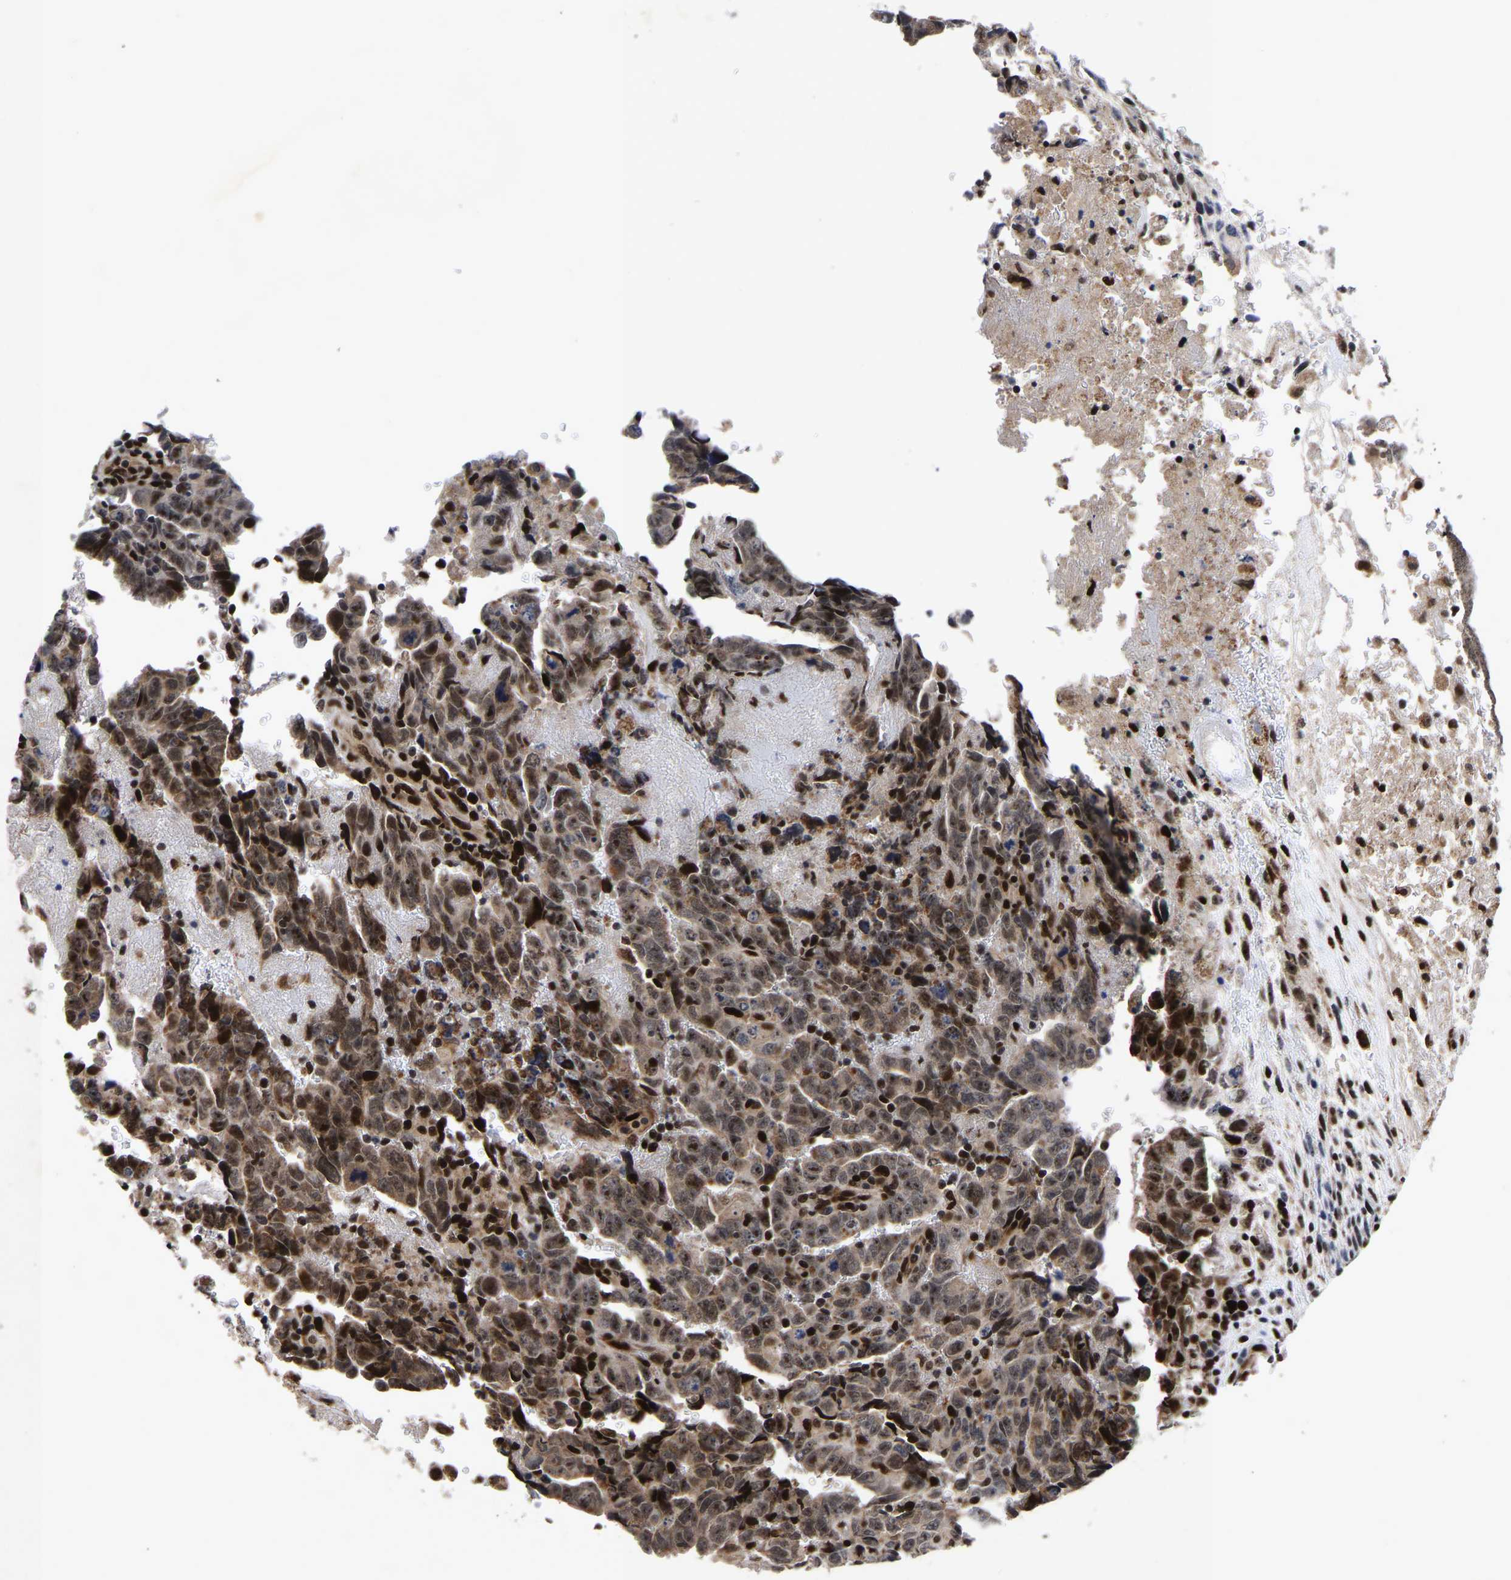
{"staining": {"intensity": "strong", "quantity": ">75%", "location": "nuclear"}, "tissue": "testis cancer", "cell_type": "Tumor cells", "image_type": "cancer", "snomed": [{"axis": "morphology", "description": "Carcinoma, Embryonal, NOS"}, {"axis": "topography", "description": "Testis"}], "caption": "Approximately >75% of tumor cells in testis cancer reveal strong nuclear protein positivity as visualized by brown immunohistochemical staining.", "gene": "JUNB", "patient": {"sex": "male", "age": 28}}